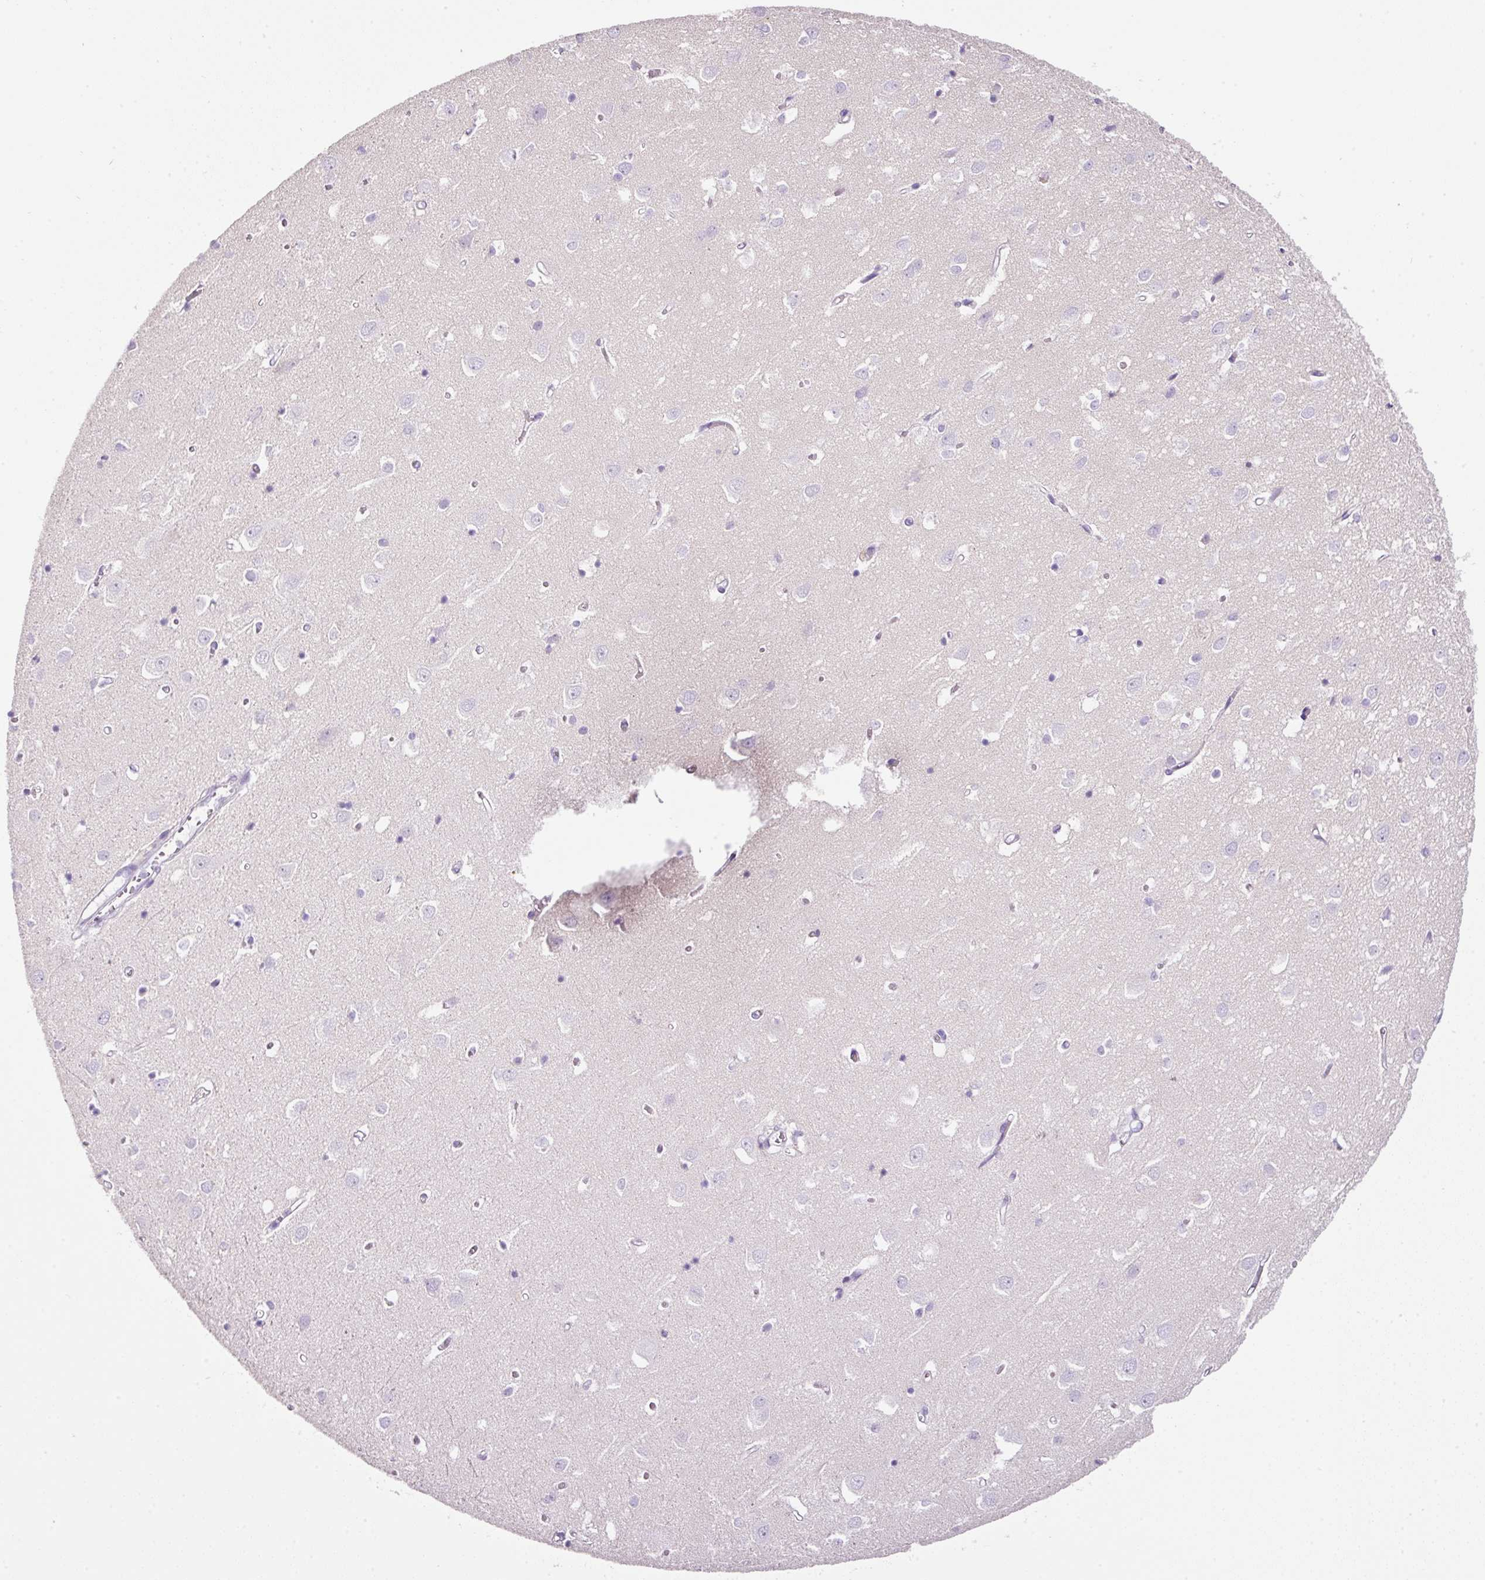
{"staining": {"intensity": "negative", "quantity": "none", "location": "none"}, "tissue": "cerebral cortex", "cell_type": "Endothelial cells", "image_type": "normal", "snomed": [{"axis": "morphology", "description": "Normal tissue, NOS"}, {"axis": "topography", "description": "Cerebral cortex"}], "caption": "IHC image of normal cerebral cortex stained for a protein (brown), which demonstrates no staining in endothelial cells.", "gene": "BSND", "patient": {"sex": "male", "age": 70}}